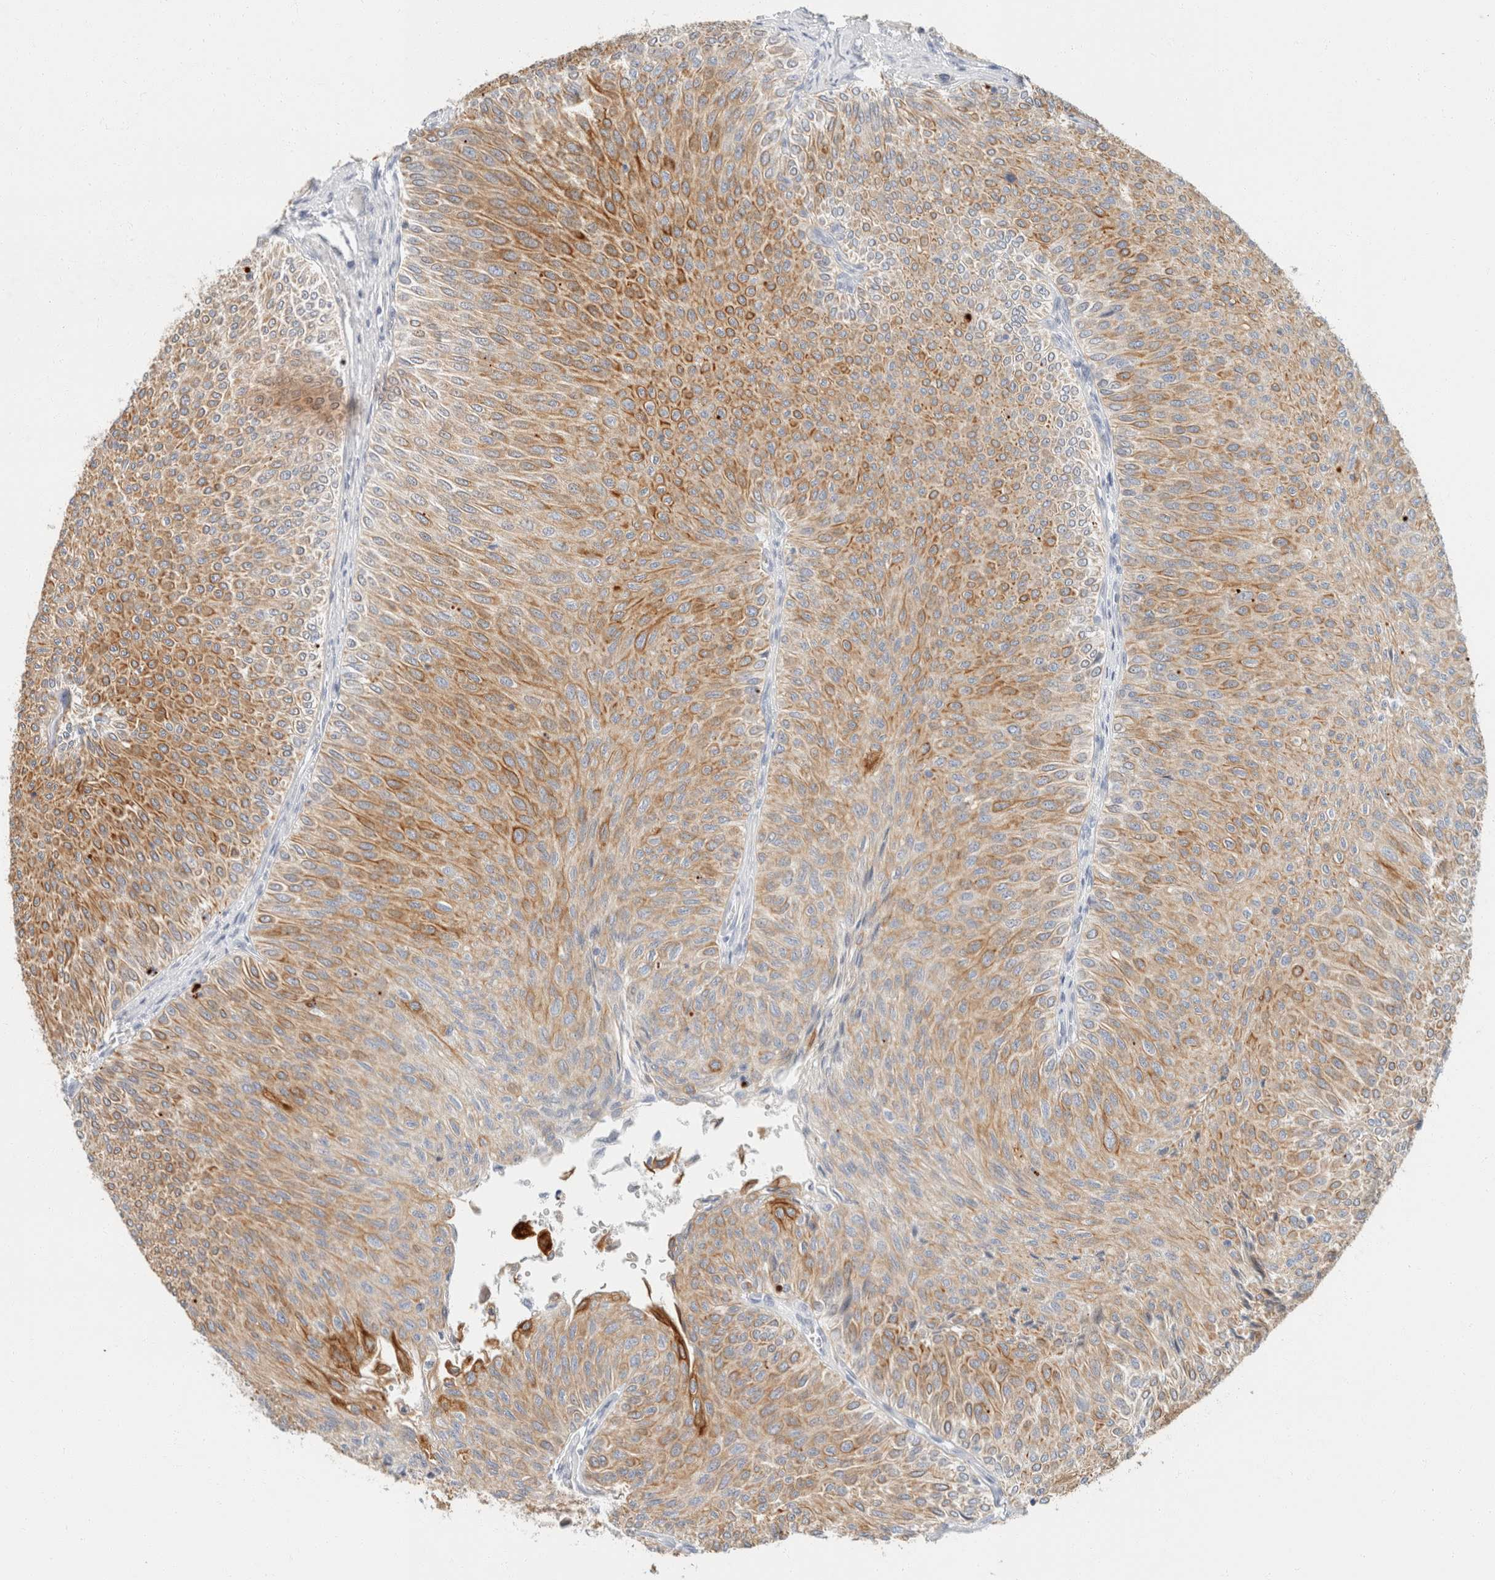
{"staining": {"intensity": "moderate", "quantity": ">75%", "location": "cytoplasmic/membranous"}, "tissue": "urothelial cancer", "cell_type": "Tumor cells", "image_type": "cancer", "snomed": [{"axis": "morphology", "description": "Urothelial carcinoma, Low grade"}, {"axis": "topography", "description": "Urinary bladder"}], "caption": "Protein analysis of low-grade urothelial carcinoma tissue shows moderate cytoplasmic/membranous positivity in approximately >75% of tumor cells. The staining was performed using DAB, with brown indicating positive protein expression. Nuclei are stained blue with hematoxylin.", "gene": "KRT20", "patient": {"sex": "male", "age": 78}}